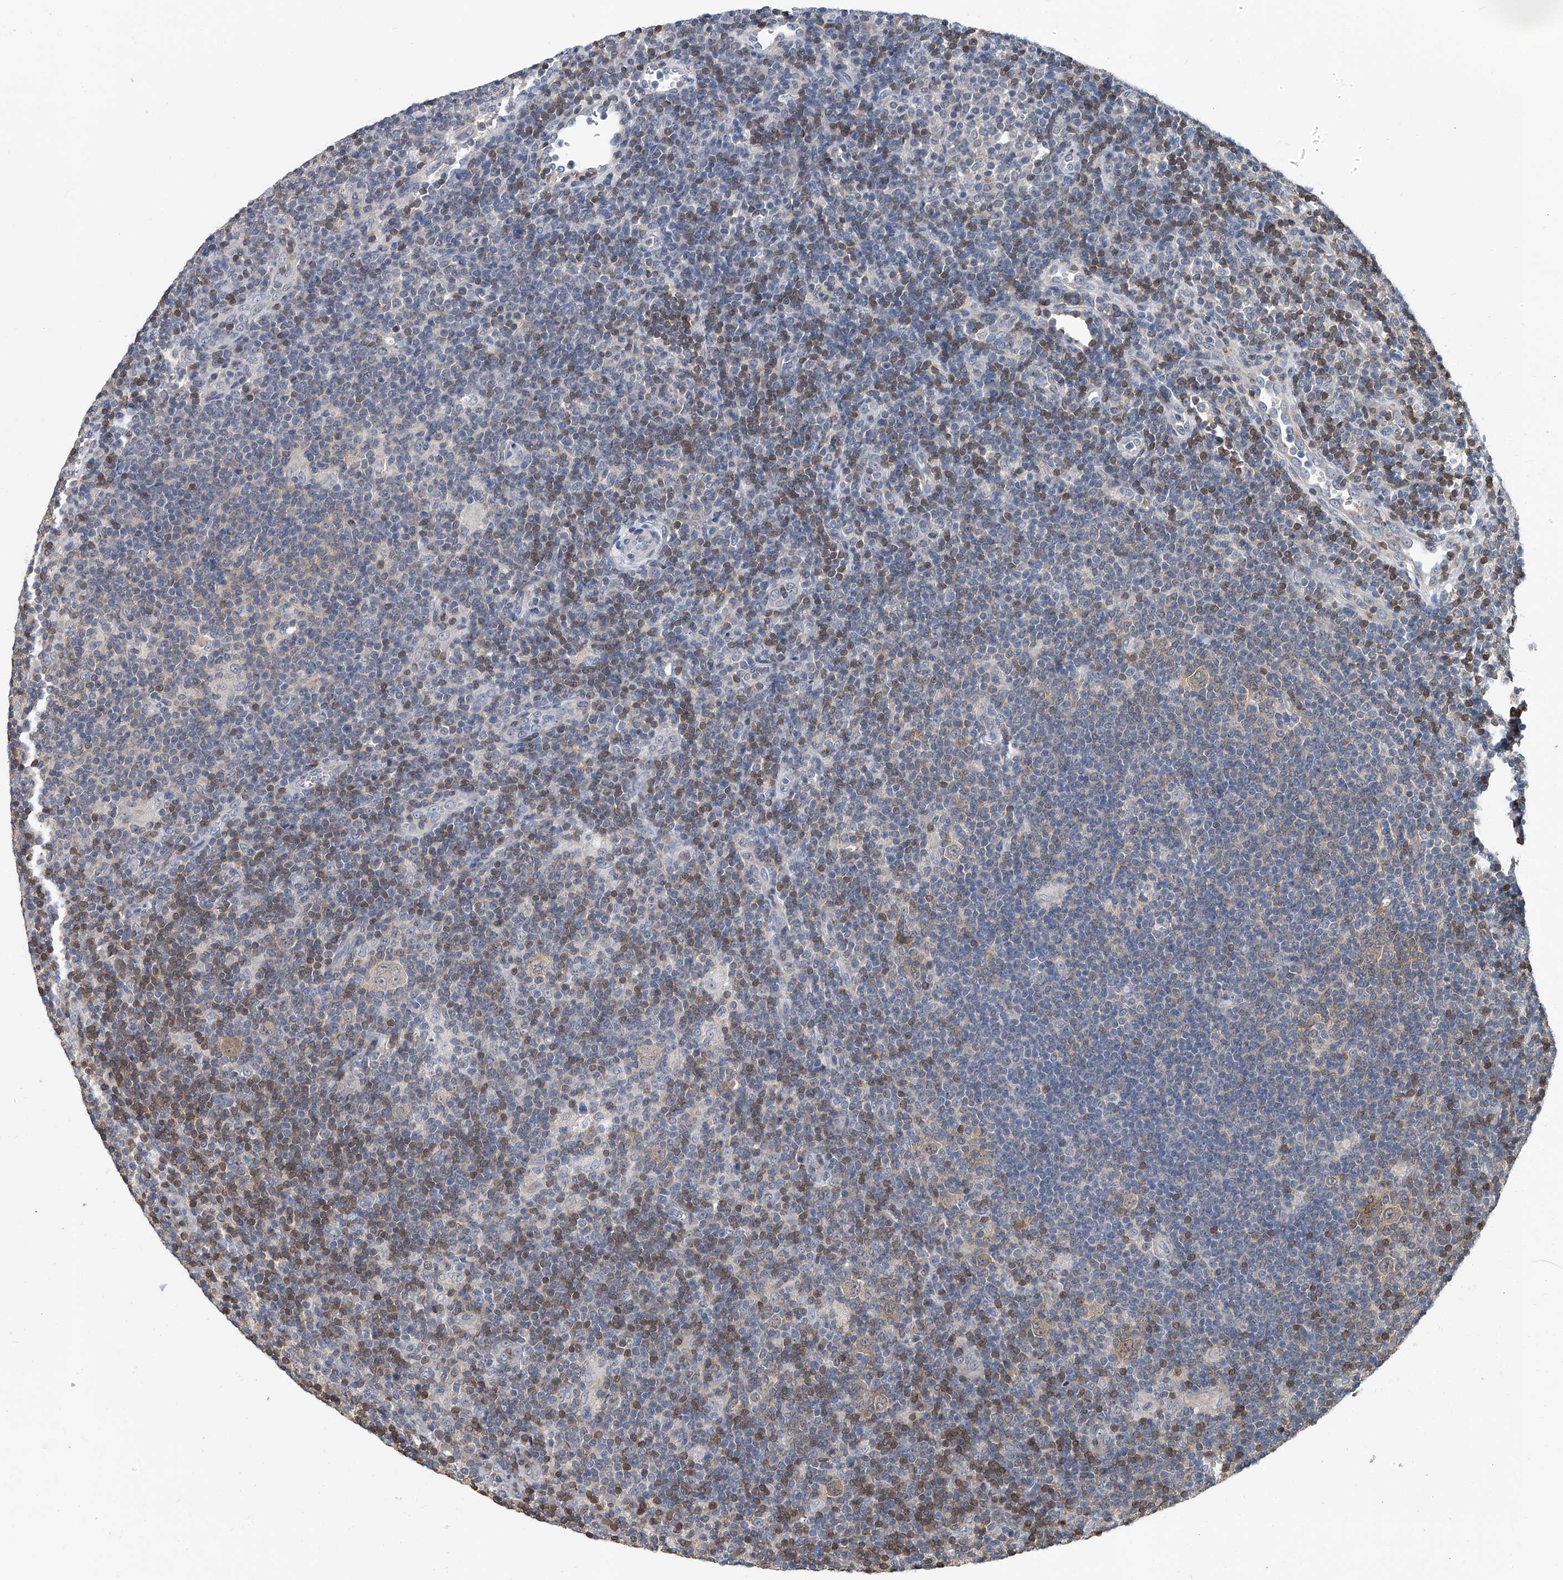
{"staining": {"intensity": "weak", "quantity": "25%-75%", "location": "cytoplasmic/membranous"}, "tissue": "lymphoma", "cell_type": "Tumor cells", "image_type": "cancer", "snomed": [{"axis": "morphology", "description": "Hodgkin's disease, NOS"}, {"axis": "topography", "description": "Lymph node"}], "caption": "Lymphoma stained with DAB immunohistochemistry demonstrates low levels of weak cytoplasmic/membranous positivity in approximately 25%-75% of tumor cells.", "gene": "CD200", "patient": {"sex": "female", "age": 57}}